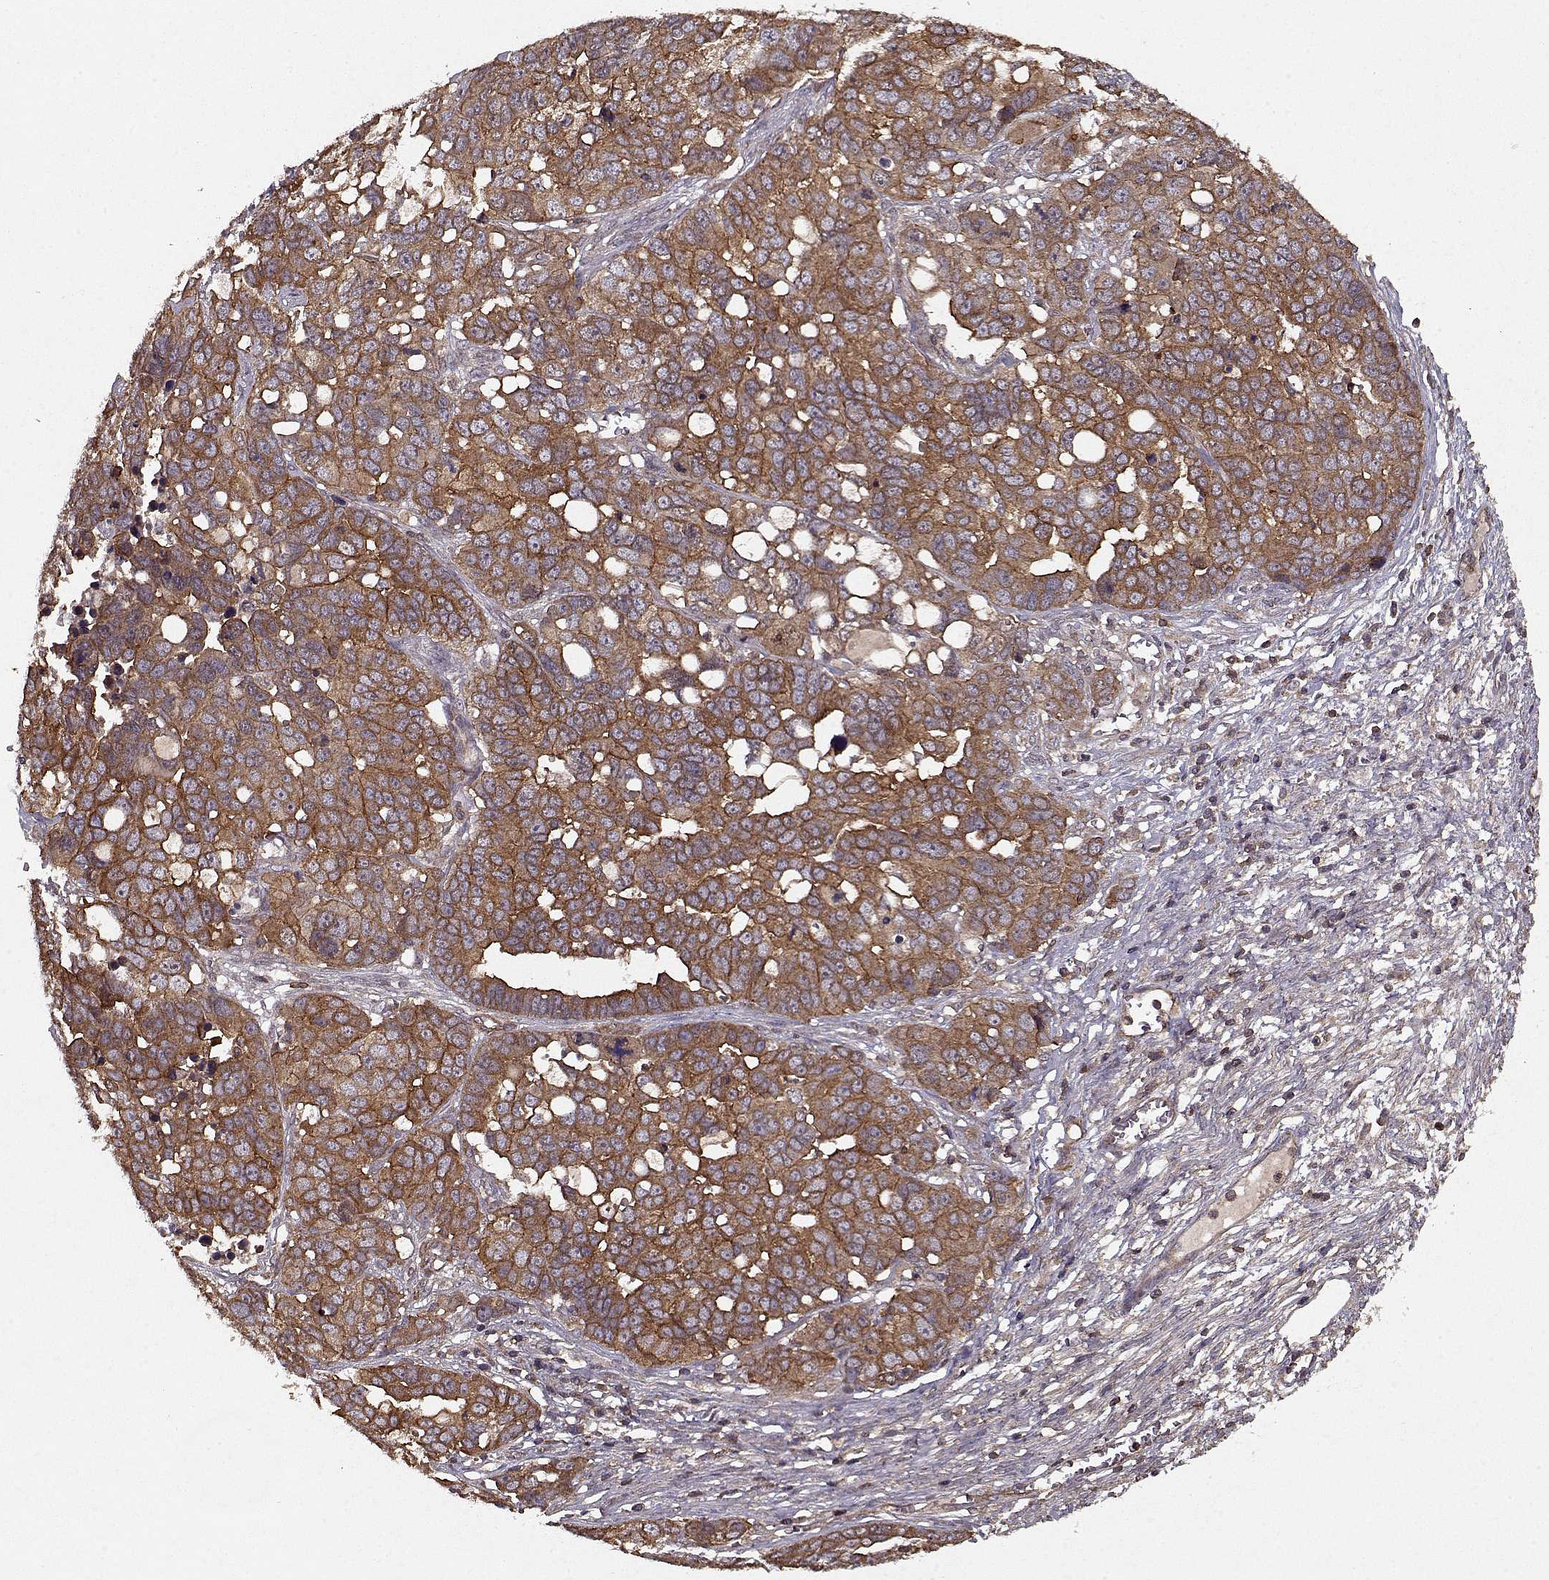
{"staining": {"intensity": "strong", "quantity": ">75%", "location": "cytoplasmic/membranous"}, "tissue": "ovarian cancer", "cell_type": "Tumor cells", "image_type": "cancer", "snomed": [{"axis": "morphology", "description": "Carcinoma, endometroid"}, {"axis": "topography", "description": "Ovary"}], "caption": "Protein staining displays strong cytoplasmic/membranous staining in about >75% of tumor cells in endometroid carcinoma (ovarian). Nuclei are stained in blue.", "gene": "PPP1R12A", "patient": {"sex": "female", "age": 78}}